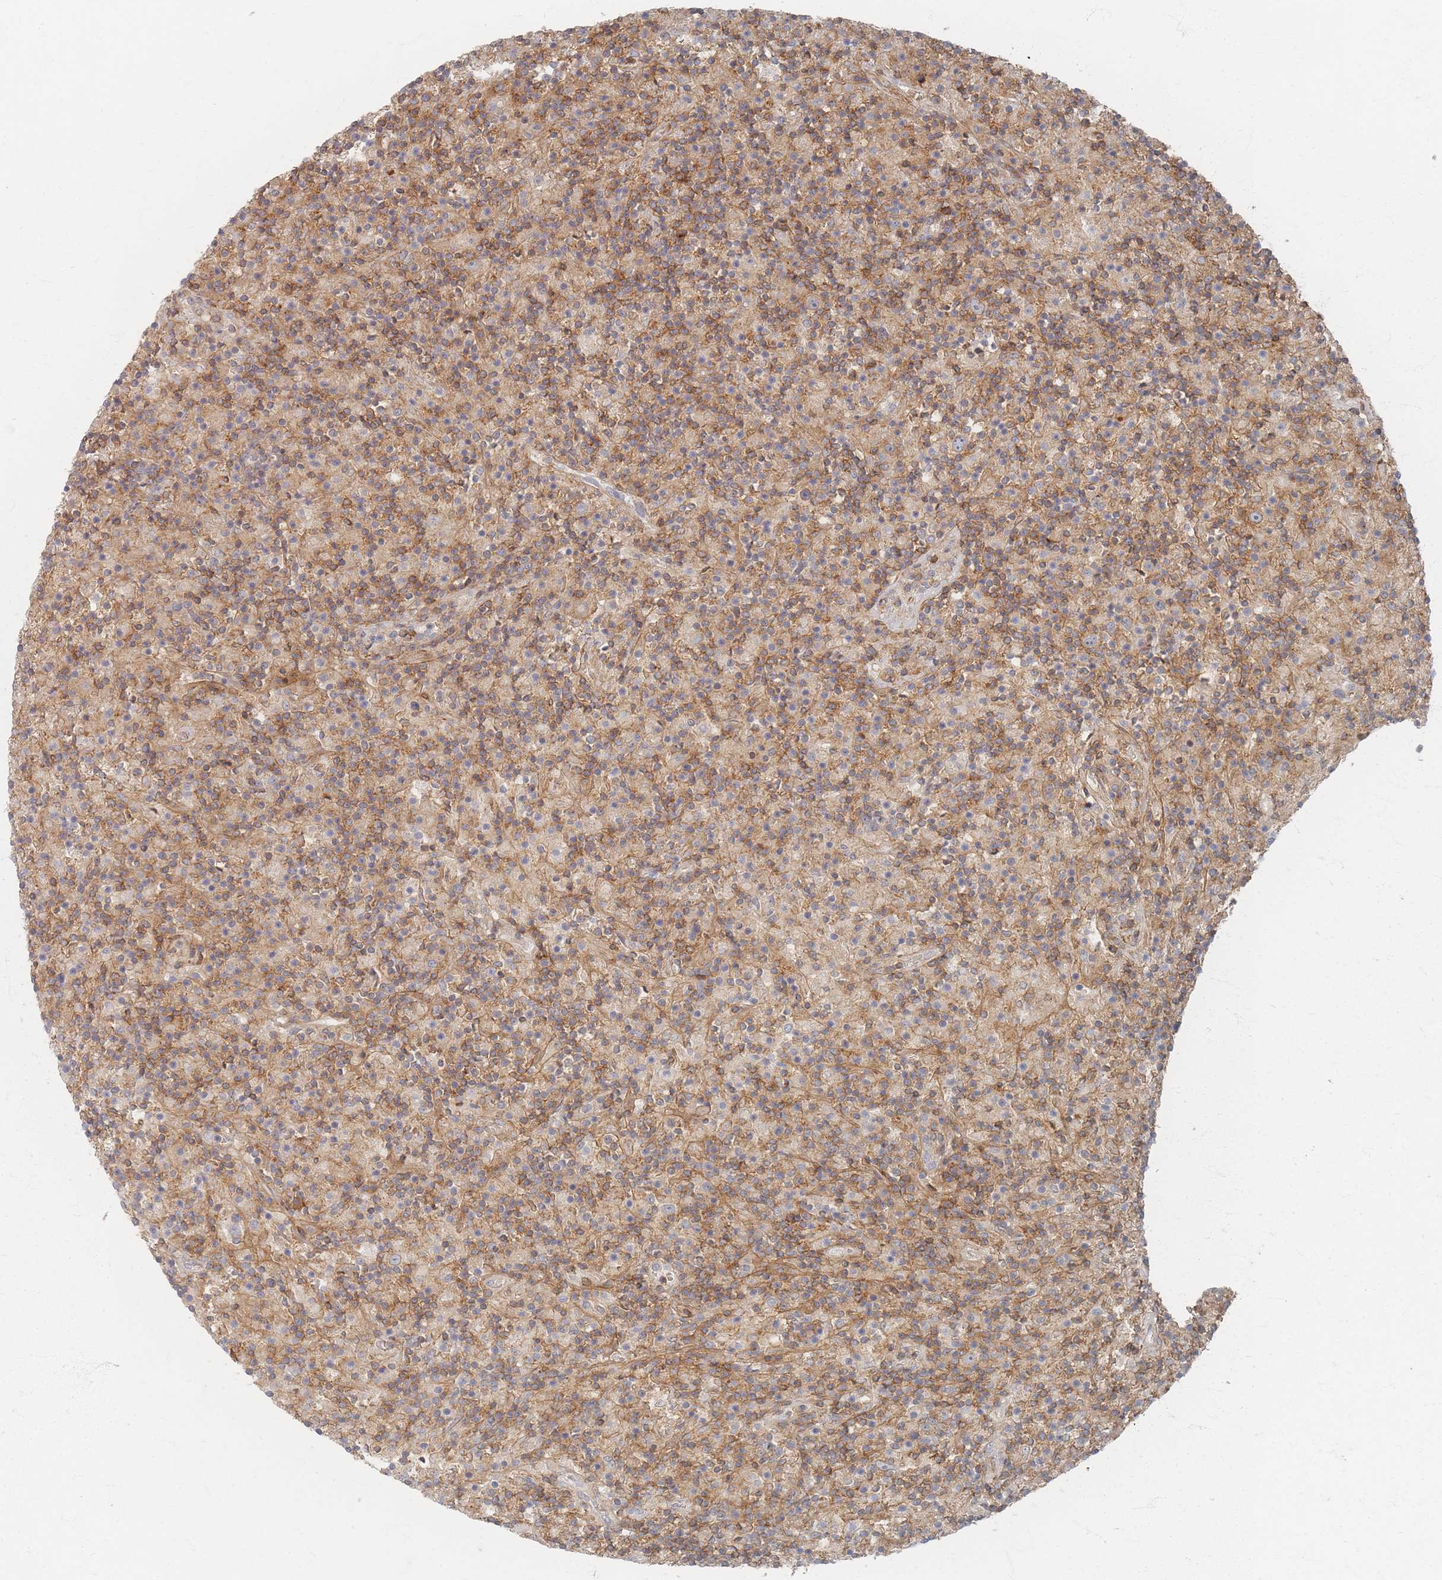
{"staining": {"intensity": "weak", "quantity": "25%-75%", "location": "cytoplasmic/membranous"}, "tissue": "lymphoma", "cell_type": "Tumor cells", "image_type": "cancer", "snomed": [{"axis": "morphology", "description": "Hodgkin's disease, NOS"}, {"axis": "topography", "description": "Lymph node"}], "caption": "A photomicrograph of lymphoma stained for a protein exhibits weak cytoplasmic/membranous brown staining in tumor cells.", "gene": "ZNF852", "patient": {"sex": "male", "age": 70}}